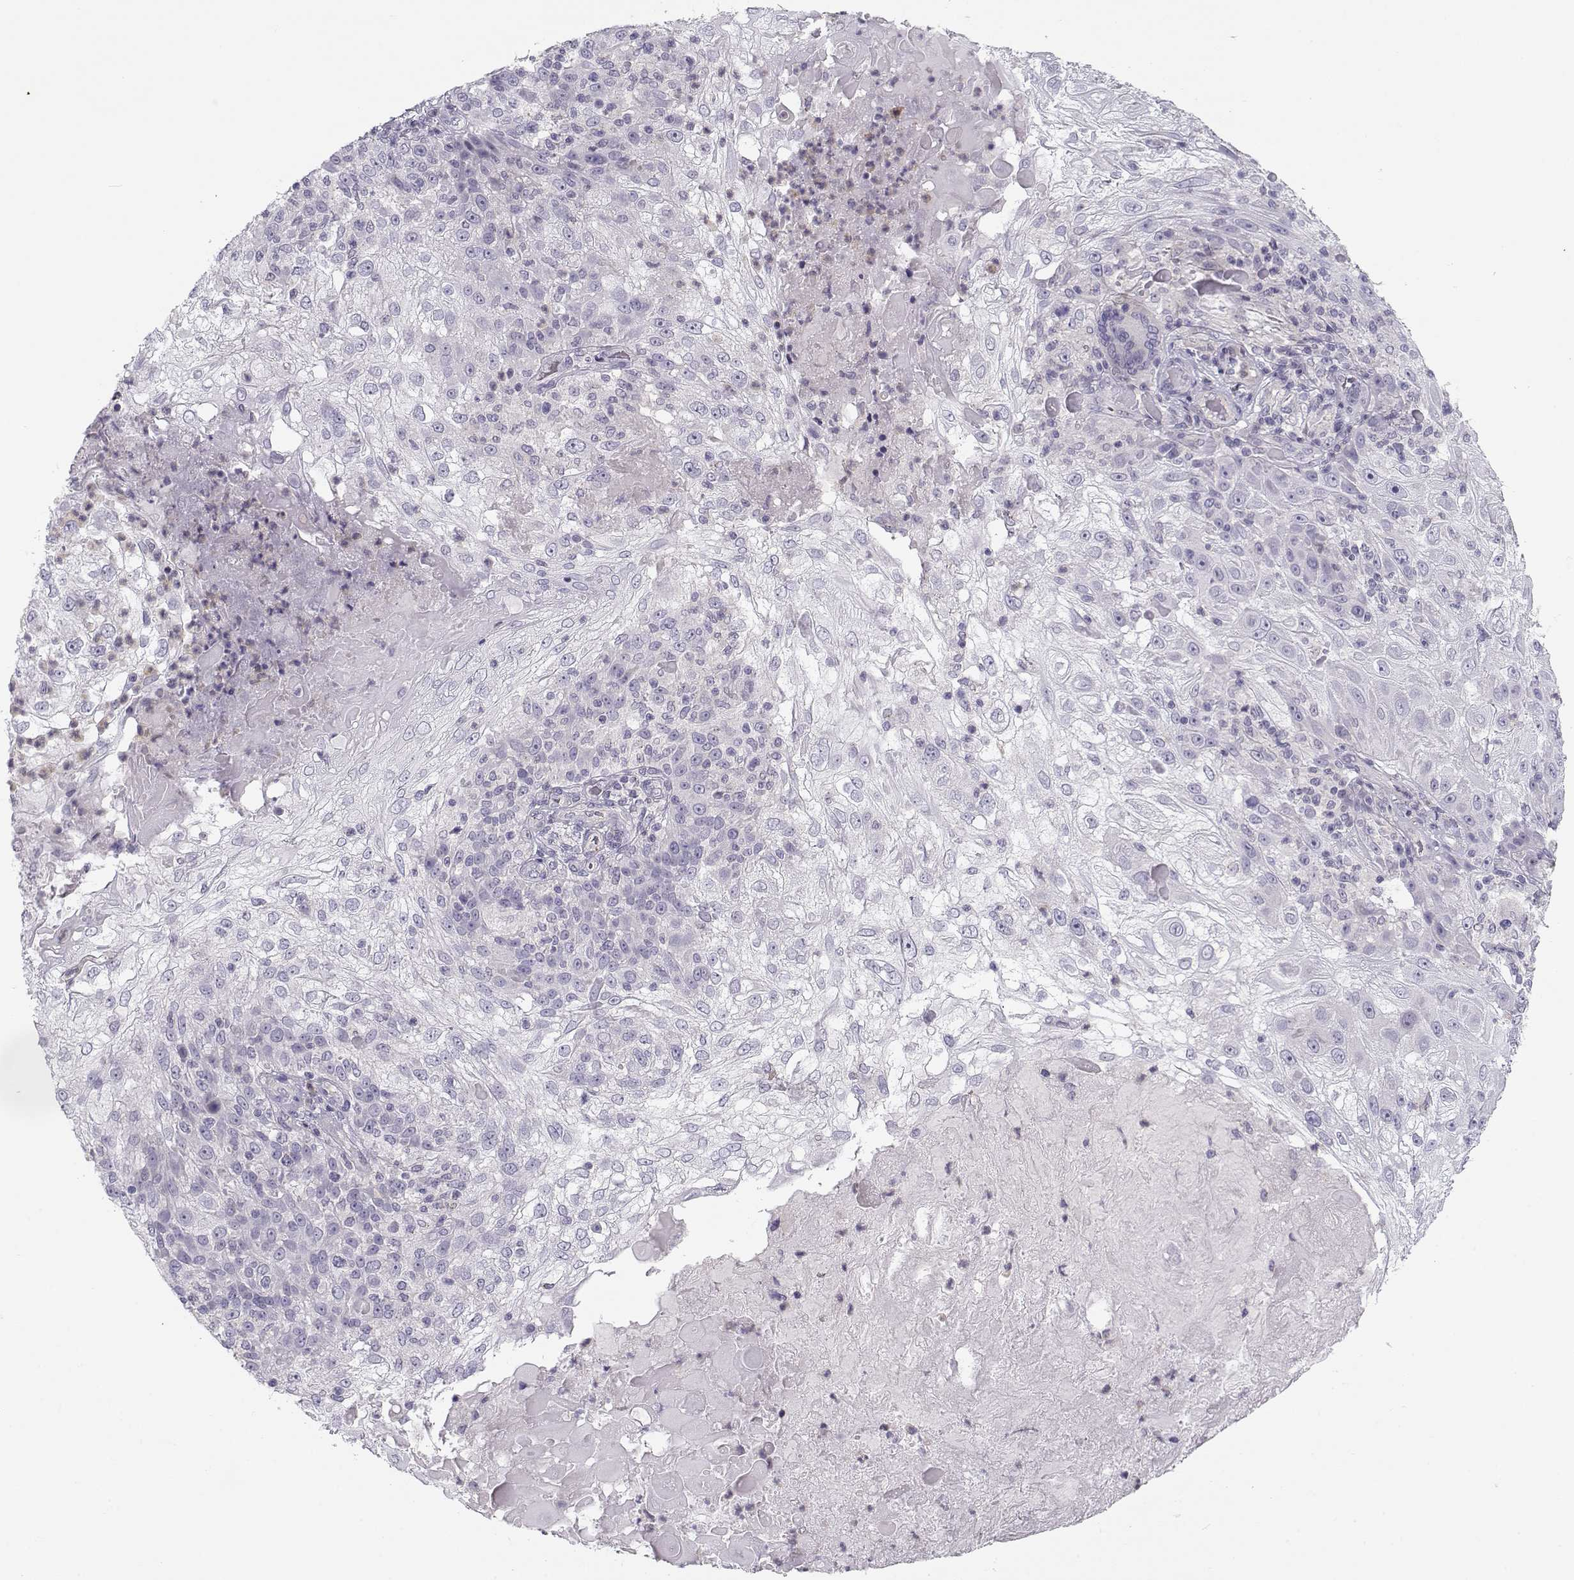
{"staining": {"intensity": "negative", "quantity": "none", "location": "none"}, "tissue": "skin cancer", "cell_type": "Tumor cells", "image_type": "cancer", "snomed": [{"axis": "morphology", "description": "Normal tissue, NOS"}, {"axis": "morphology", "description": "Squamous cell carcinoma, NOS"}, {"axis": "topography", "description": "Skin"}], "caption": "Tumor cells are negative for protein expression in human skin cancer (squamous cell carcinoma).", "gene": "MYO1A", "patient": {"sex": "female", "age": 83}}